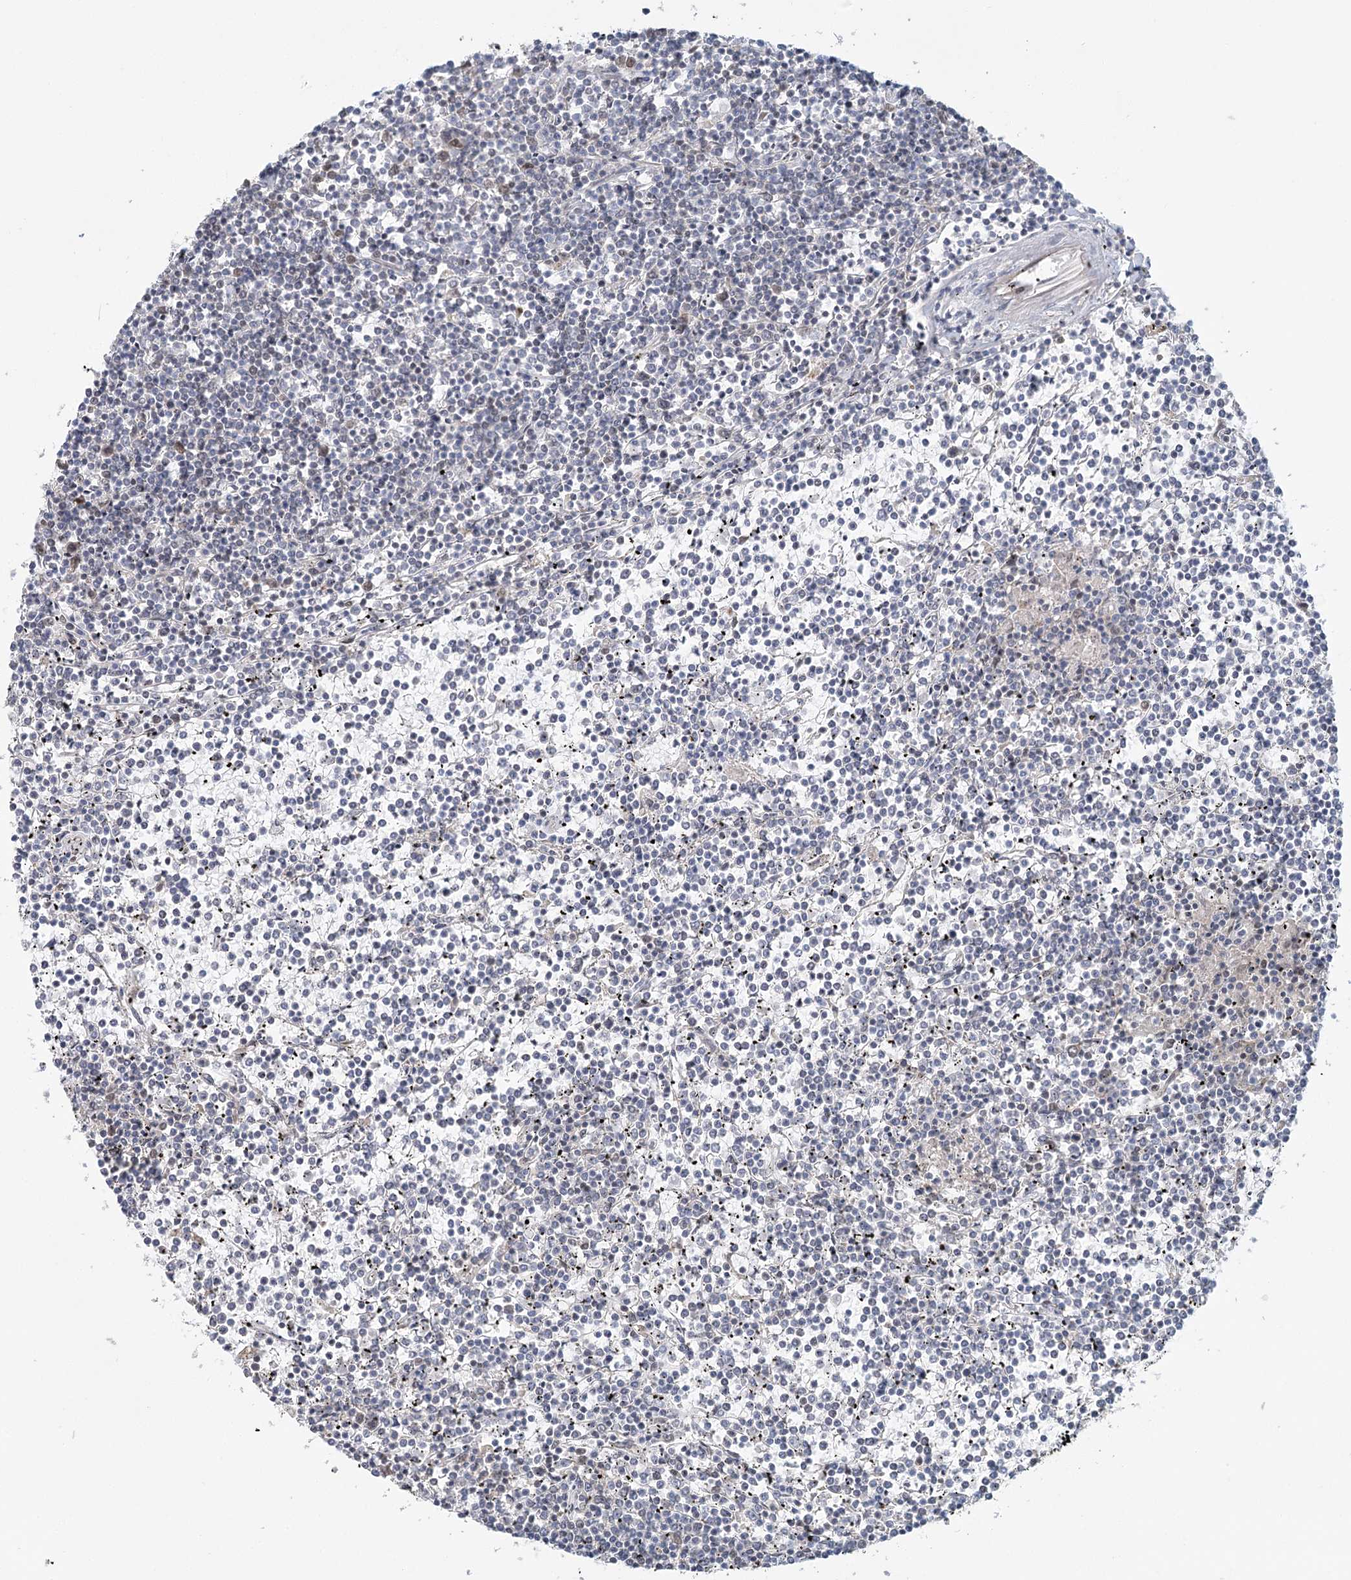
{"staining": {"intensity": "negative", "quantity": "none", "location": "none"}, "tissue": "lymphoma", "cell_type": "Tumor cells", "image_type": "cancer", "snomed": [{"axis": "morphology", "description": "Malignant lymphoma, non-Hodgkin's type, Low grade"}, {"axis": "topography", "description": "Spleen"}], "caption": "High magnification brightfield microscopy of lymphoma stained with DAB (3,3'-diaminobenzidine) (brown) and counterstained with hematoxylin (blue): tumor cells show no significant staining.", "gene": "R3HCC1L", "patient": {"sex": "female", "age": 19}}